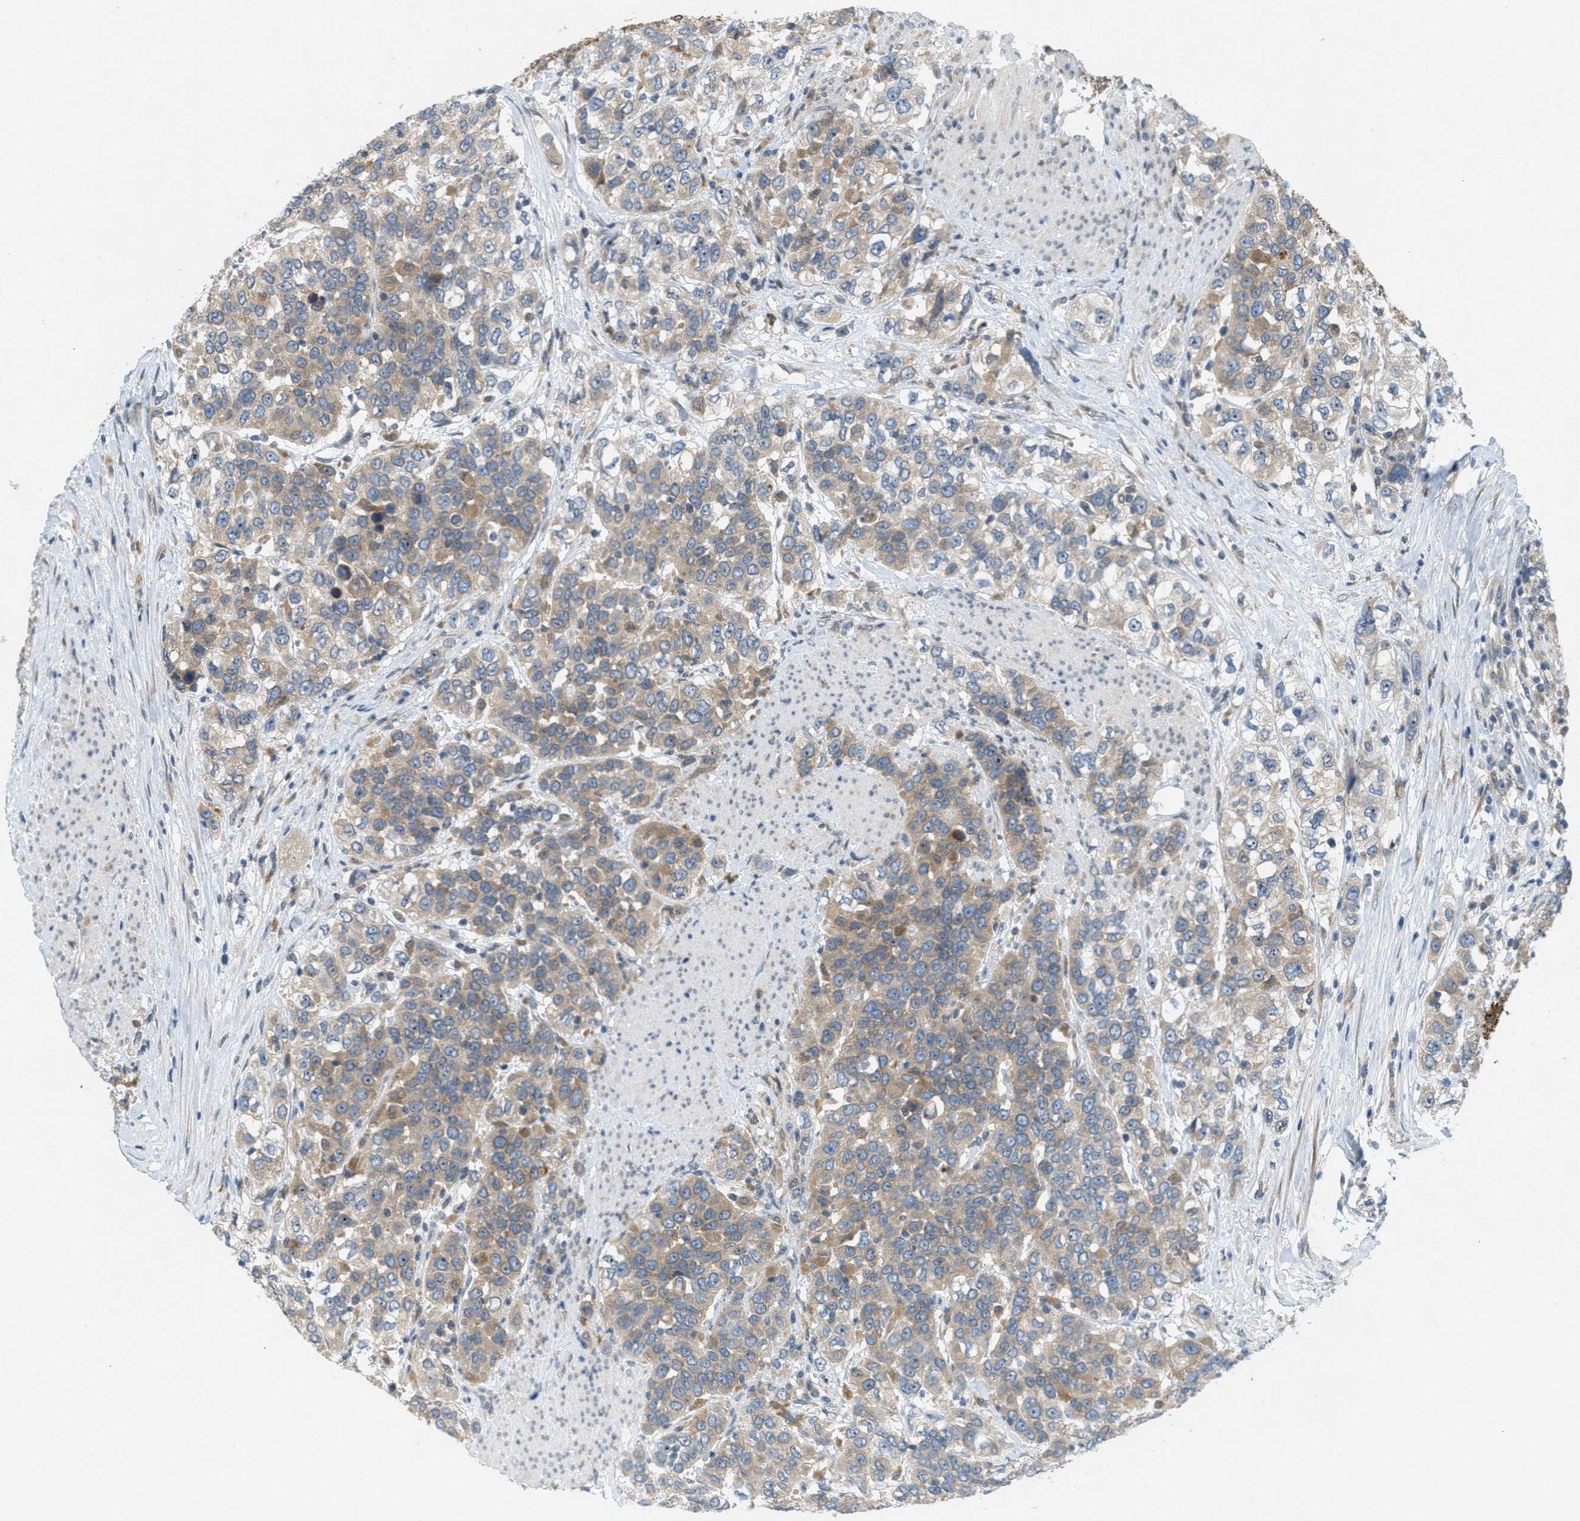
{"staining": {"intensity": "moderate", "quantity": ">75%", "location": "cytoplasmic/membranous"}, "tissue": "urothelial cancer", "cell_type": "Tumor cells", "image_type": "cancer", "snomed": [{"axis": "morphology", "description": "Urothelial carcinoma, High grade"}, {"axis": "topography", "description": "Urinary bladder"}], "caption": "Approximately >75% of tumor cells in human urothelial carcinoma (high-grade) show moderate cytoplasmic/membranous protein staining as visualized by brown immunohistochemical staining.", "gene": "SIGMAR1", "patient": {"sex": "female", "age": 80}}